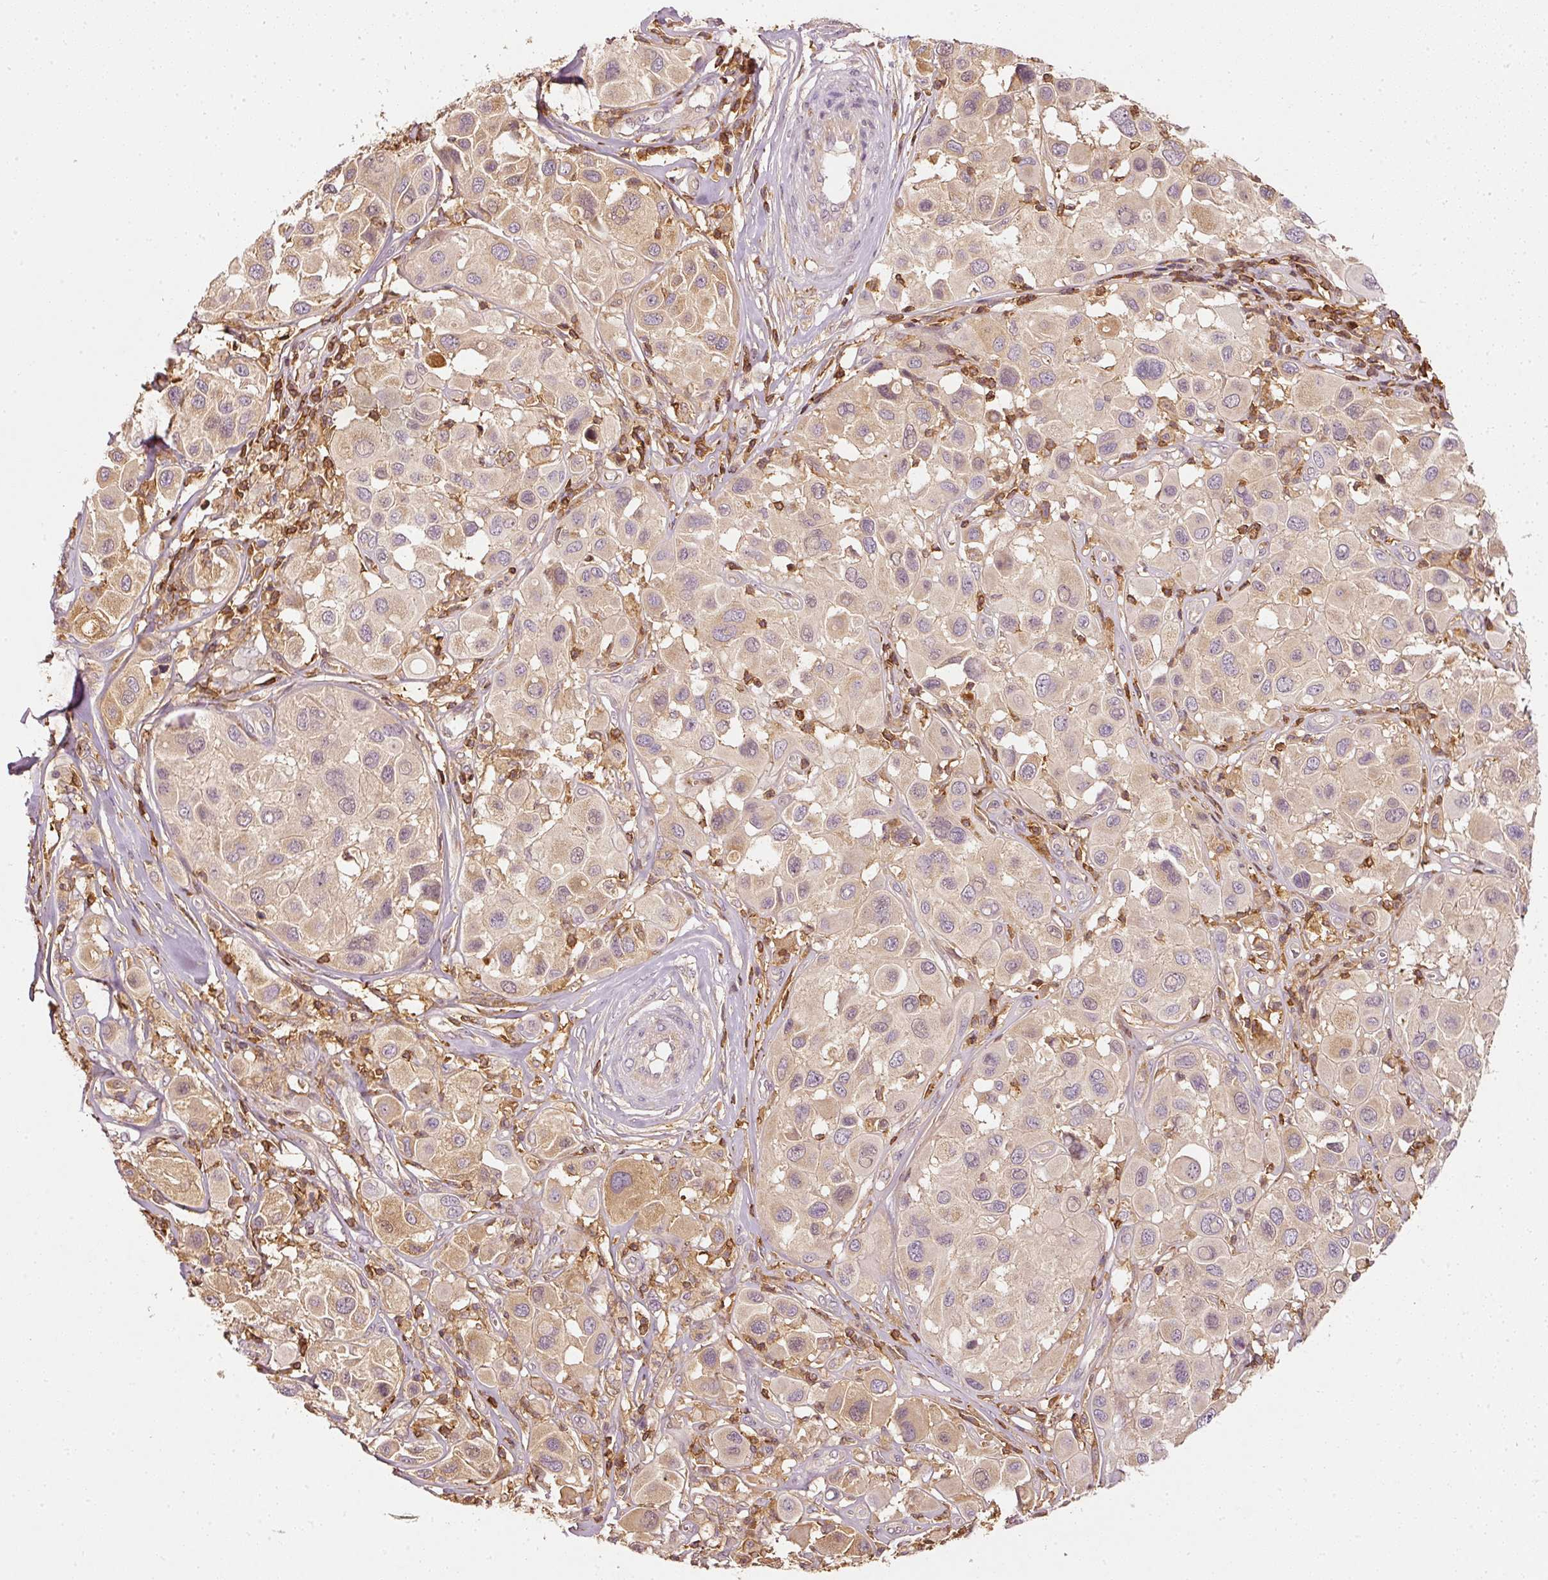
{"staining": {"intensity": "weak", "quantity": "25%-75%", "location": "cytoplasmic/membranous"}, "tissue": "melanoma", "cell_type": "Tumor cells", "image_type": "cancer", "snomed": [{"axis": "morphology", "description": "Malignant melanoma, Metastatic site"}, {"axis": "topography", "description": "Skin"}], "caption": "Protein positivity by immunohistochemistry demonstrates weak cytoplasmic/membranous expression in about 25%-75% of tumor cells in melanoma.", "gene": "EVL", "patient": {"sex": "male", "age": 41}}